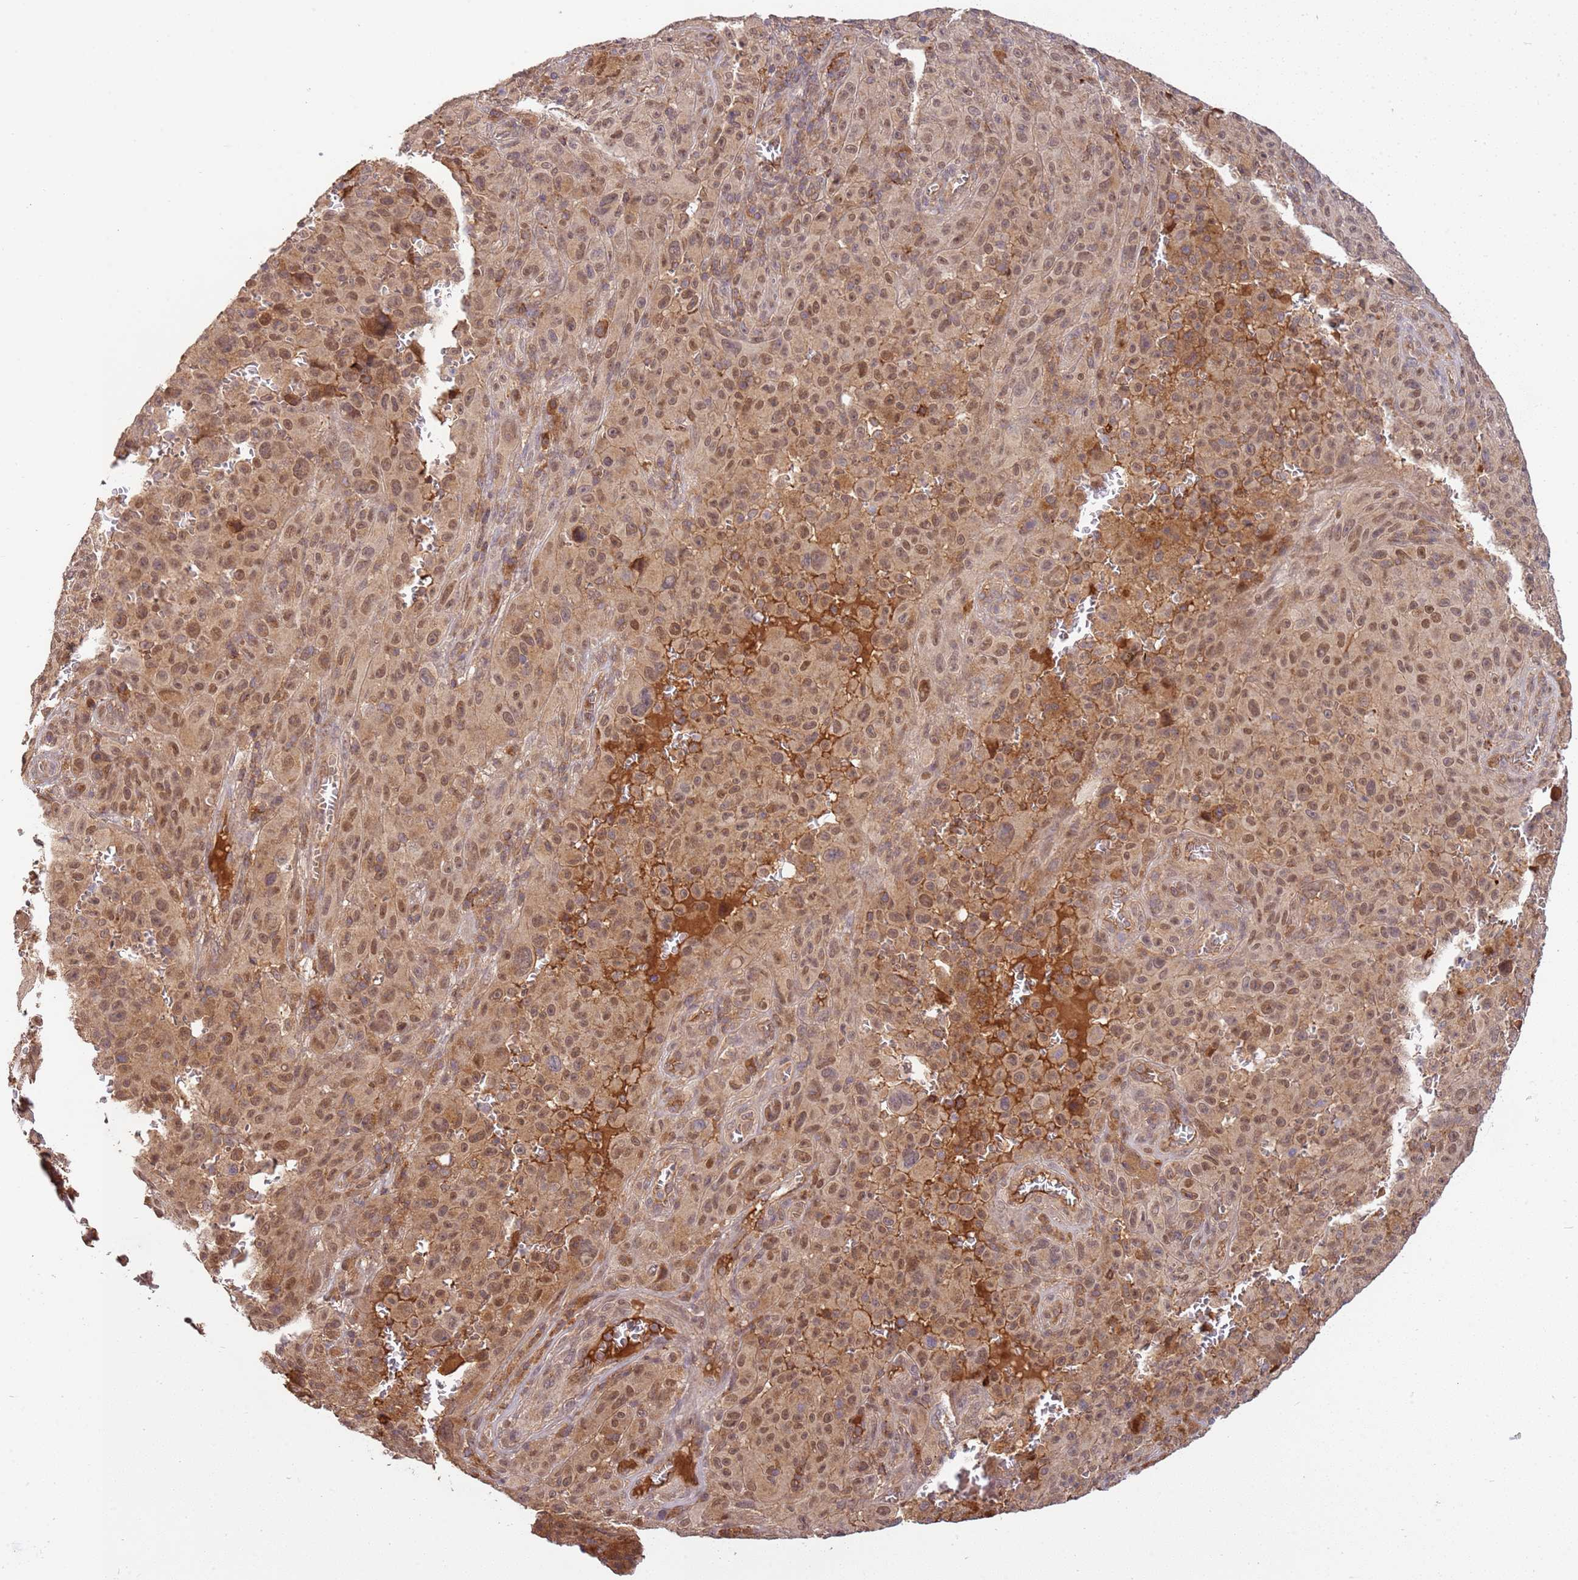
{"staining": {"intensity": "moderate", "quantity": ">75%", "location": "cytoplasmic/membranous,nuclear"}, "tissue": "melanoma", "cell_type": "Tumor cells", "image_type": "cancer", "snomed": [{"axis": "morphology", "description": "Malignant melanoma, NOS"}, {"axis": "topography", "description": "Skin"}], "caption": "Immunohistochemical staining of human malignant melanoma reveals moderate cytoplasmic/membranous and nuclear protein positivity in about >75% of tumor cells.", "gene": "ZNF624", "patient": {"sex": "female", "age": 82}}